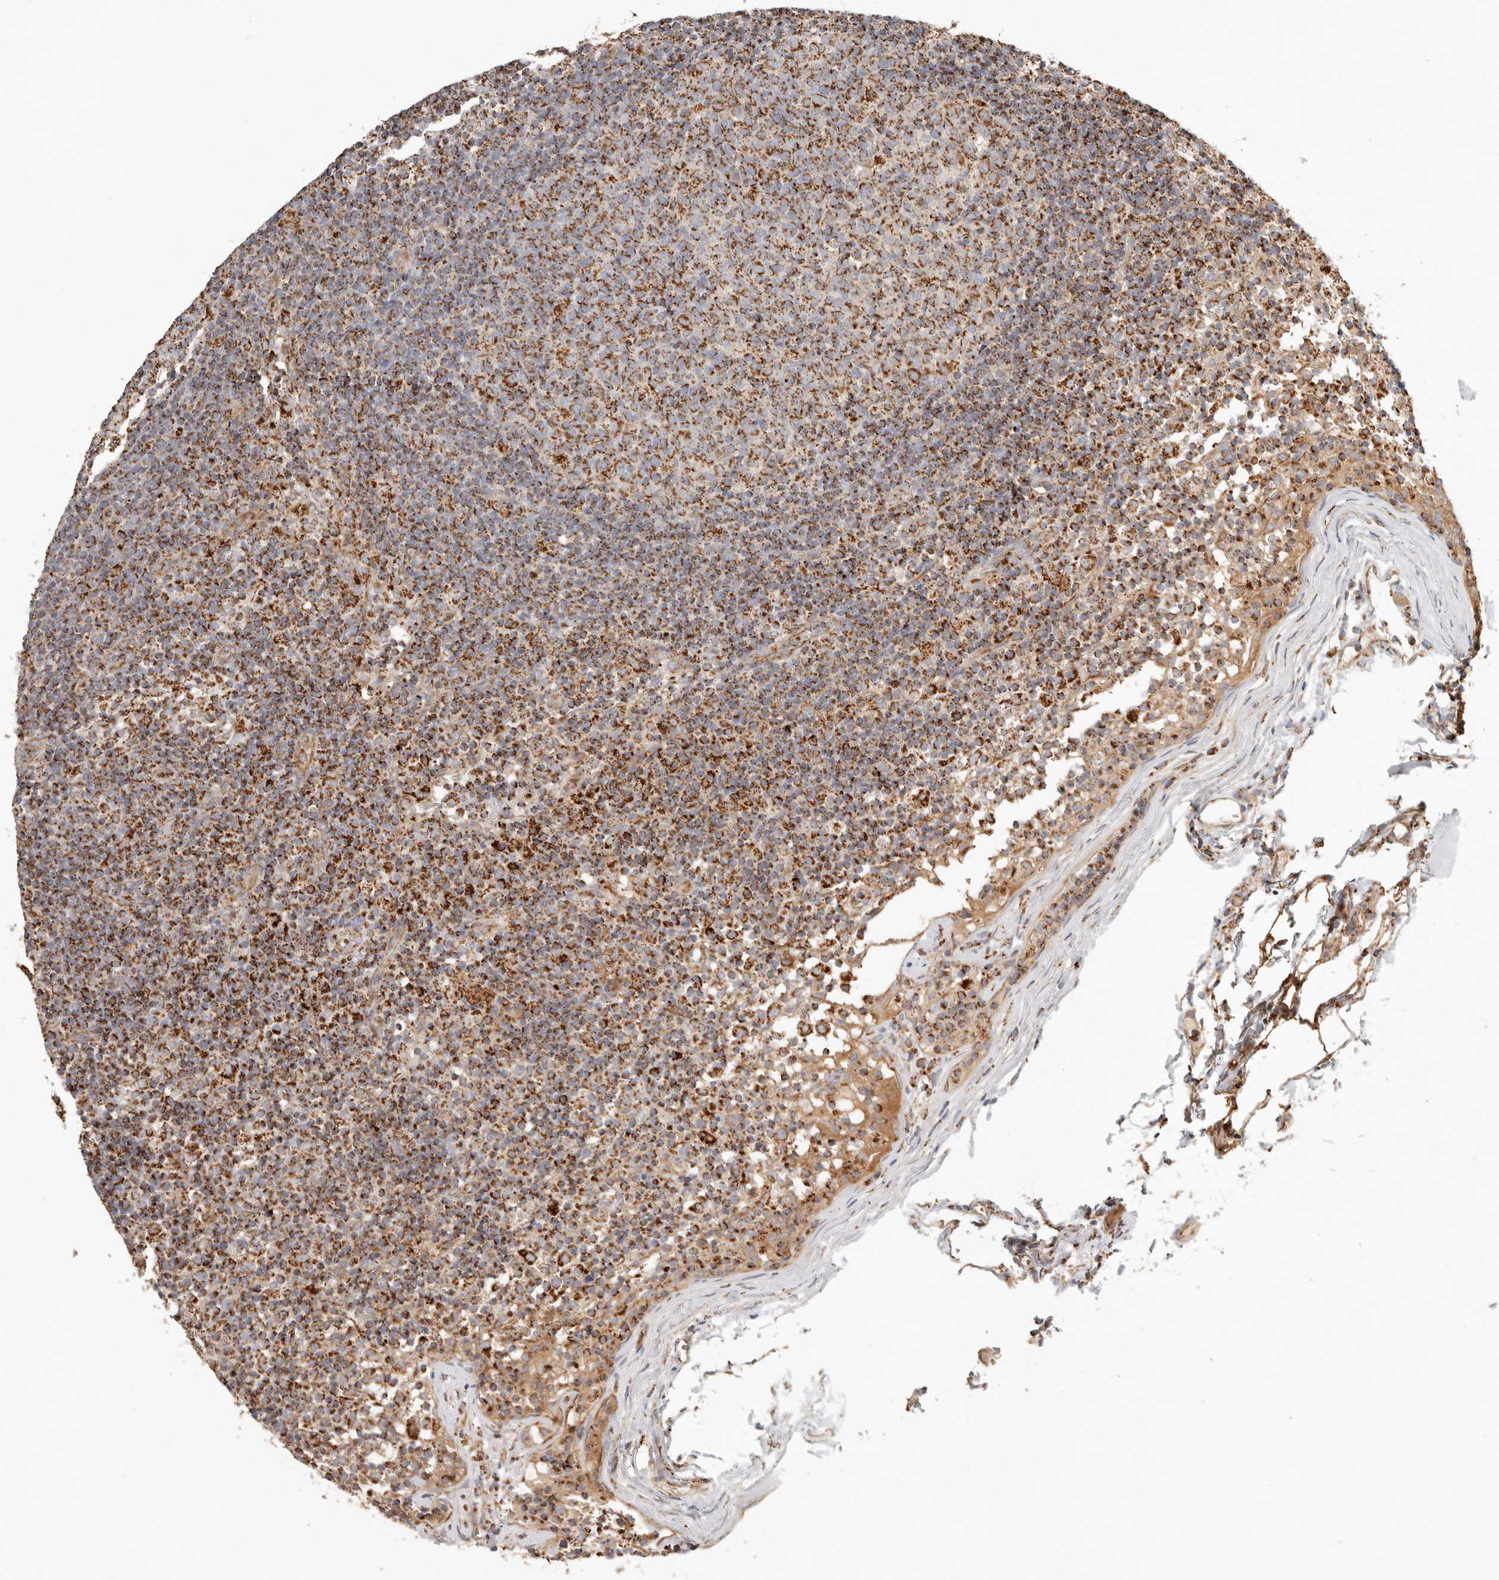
{"staining": {"intensity": "strong", "quantity": ">75%", "location": "cytoplasmic/membranous"}, "tissue": "lymph node", "cell_type": "Germinal center cells", "image_type": "normal", "snomed": [{"axis": "morphology", "description": "Normal tissue, NOS"}, {"axis": "morphology", "description": "Inflammation, NOS"}, {"axis": "topography", "description": "Lymph node"}], "caption": "IHC photomicrograph of unremarkable lymph node: human lymph node stained using immunohistochemistry exhibits high levels of strong protein expression localized specifically in the cytoplasmic/membranous of germinal center cells, appearing as a cytoplasmic/membranous brown color.", "gene": "ARHGEF10L", "patient": {"sex": "male", "age": 55}}